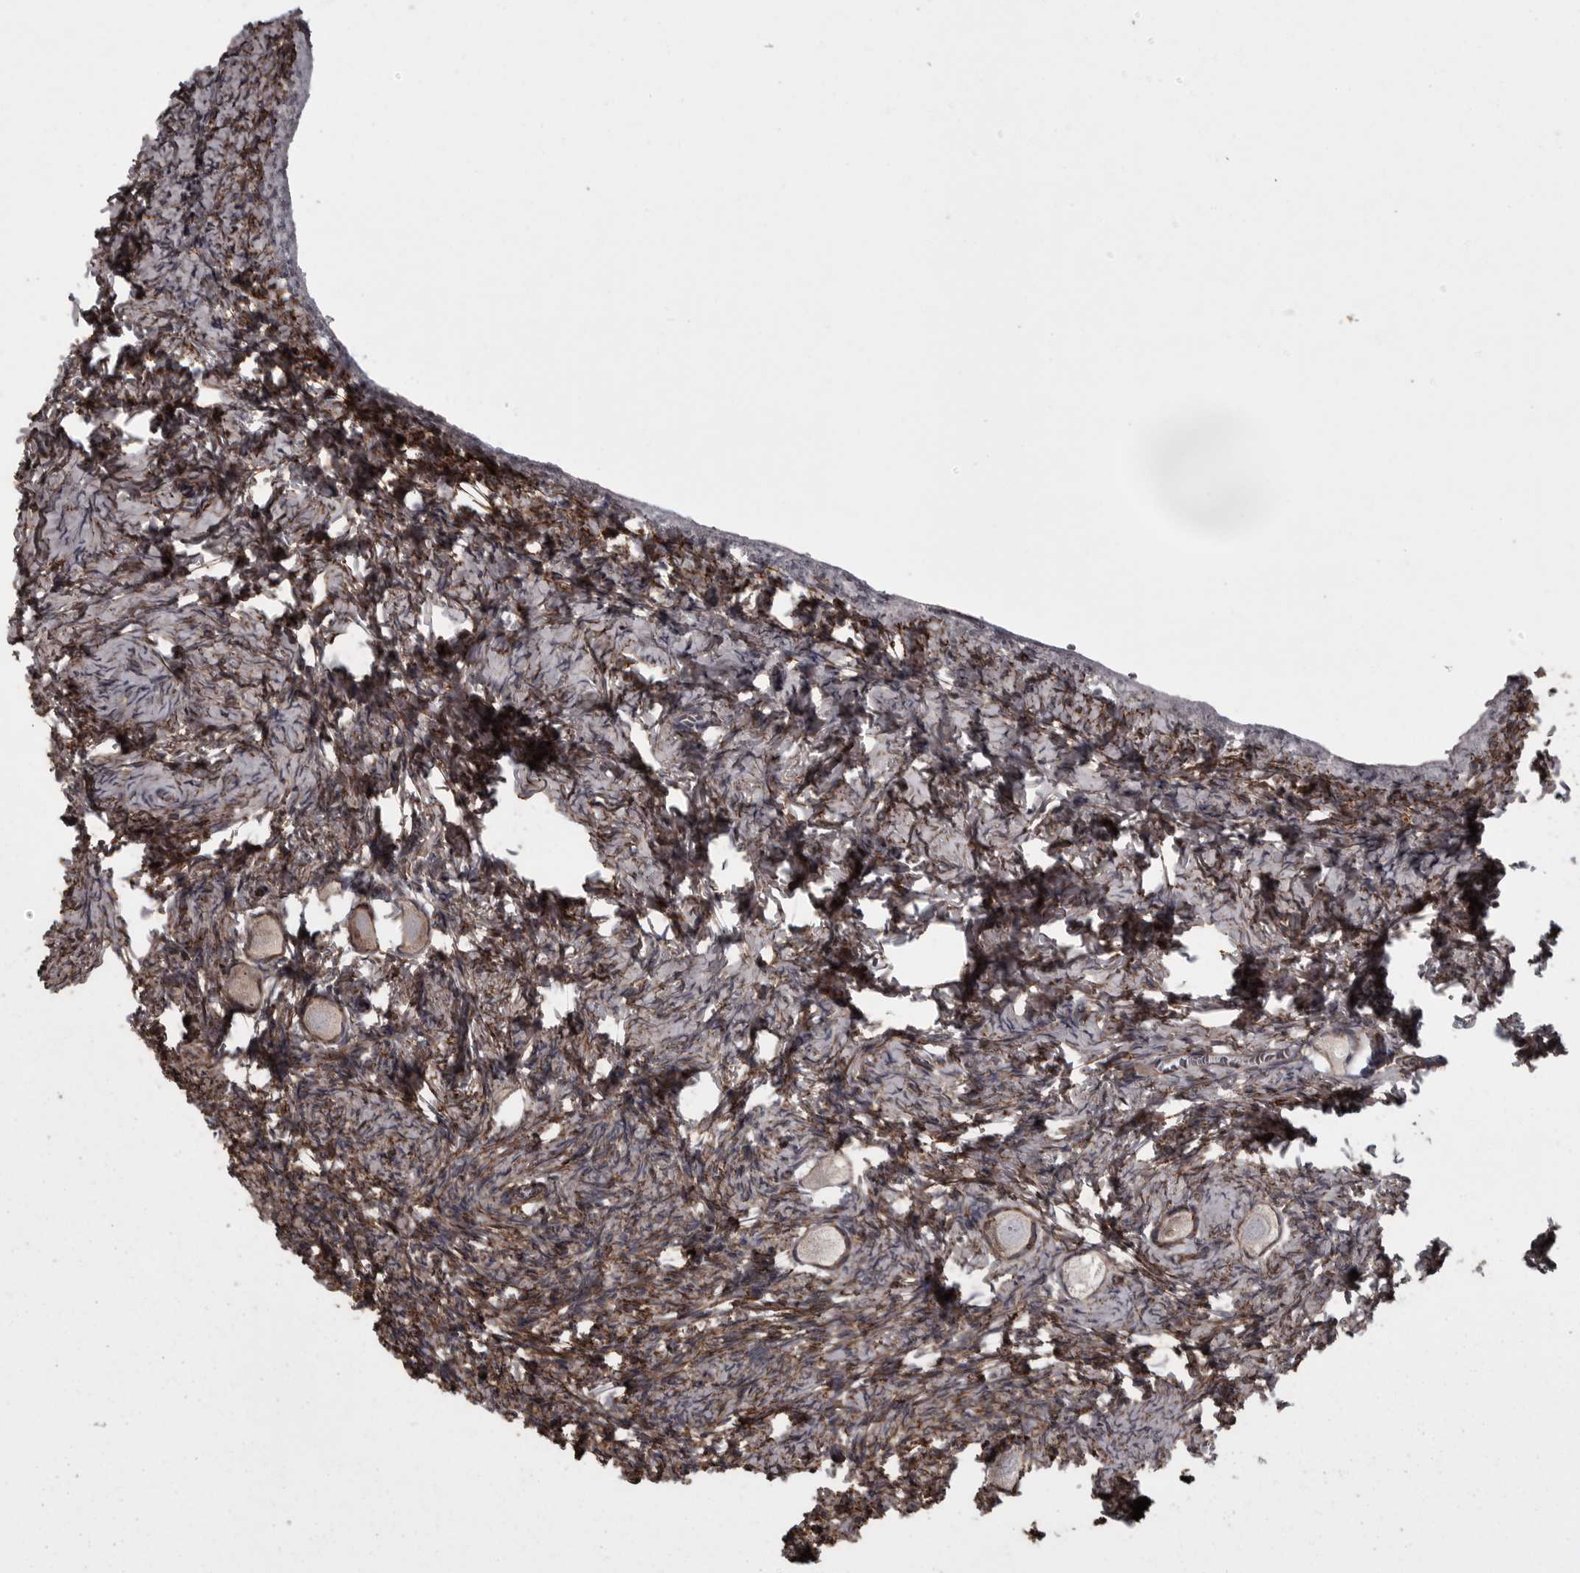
{"staining": {"intensity": "weak", "quantity": "25%-75%", "location": "cytoplasmic/membranous"}, "tissue": "ovary", "cell_type": "Follicle cells", "image_type": "normal", "snomed": [{"axis": "morphology", "description": "Normal tissue, NOS"}, {"axis": "topography", "description": "Ovary"}], "caption": "The photomicrograph shows staining of unremarkable ovary, revealing weak cytoplasmic/membranous protein staining (brown color) within follicle cells.", "gene": "FAAP100", "patient": {"sex": "female", "age": 27}}